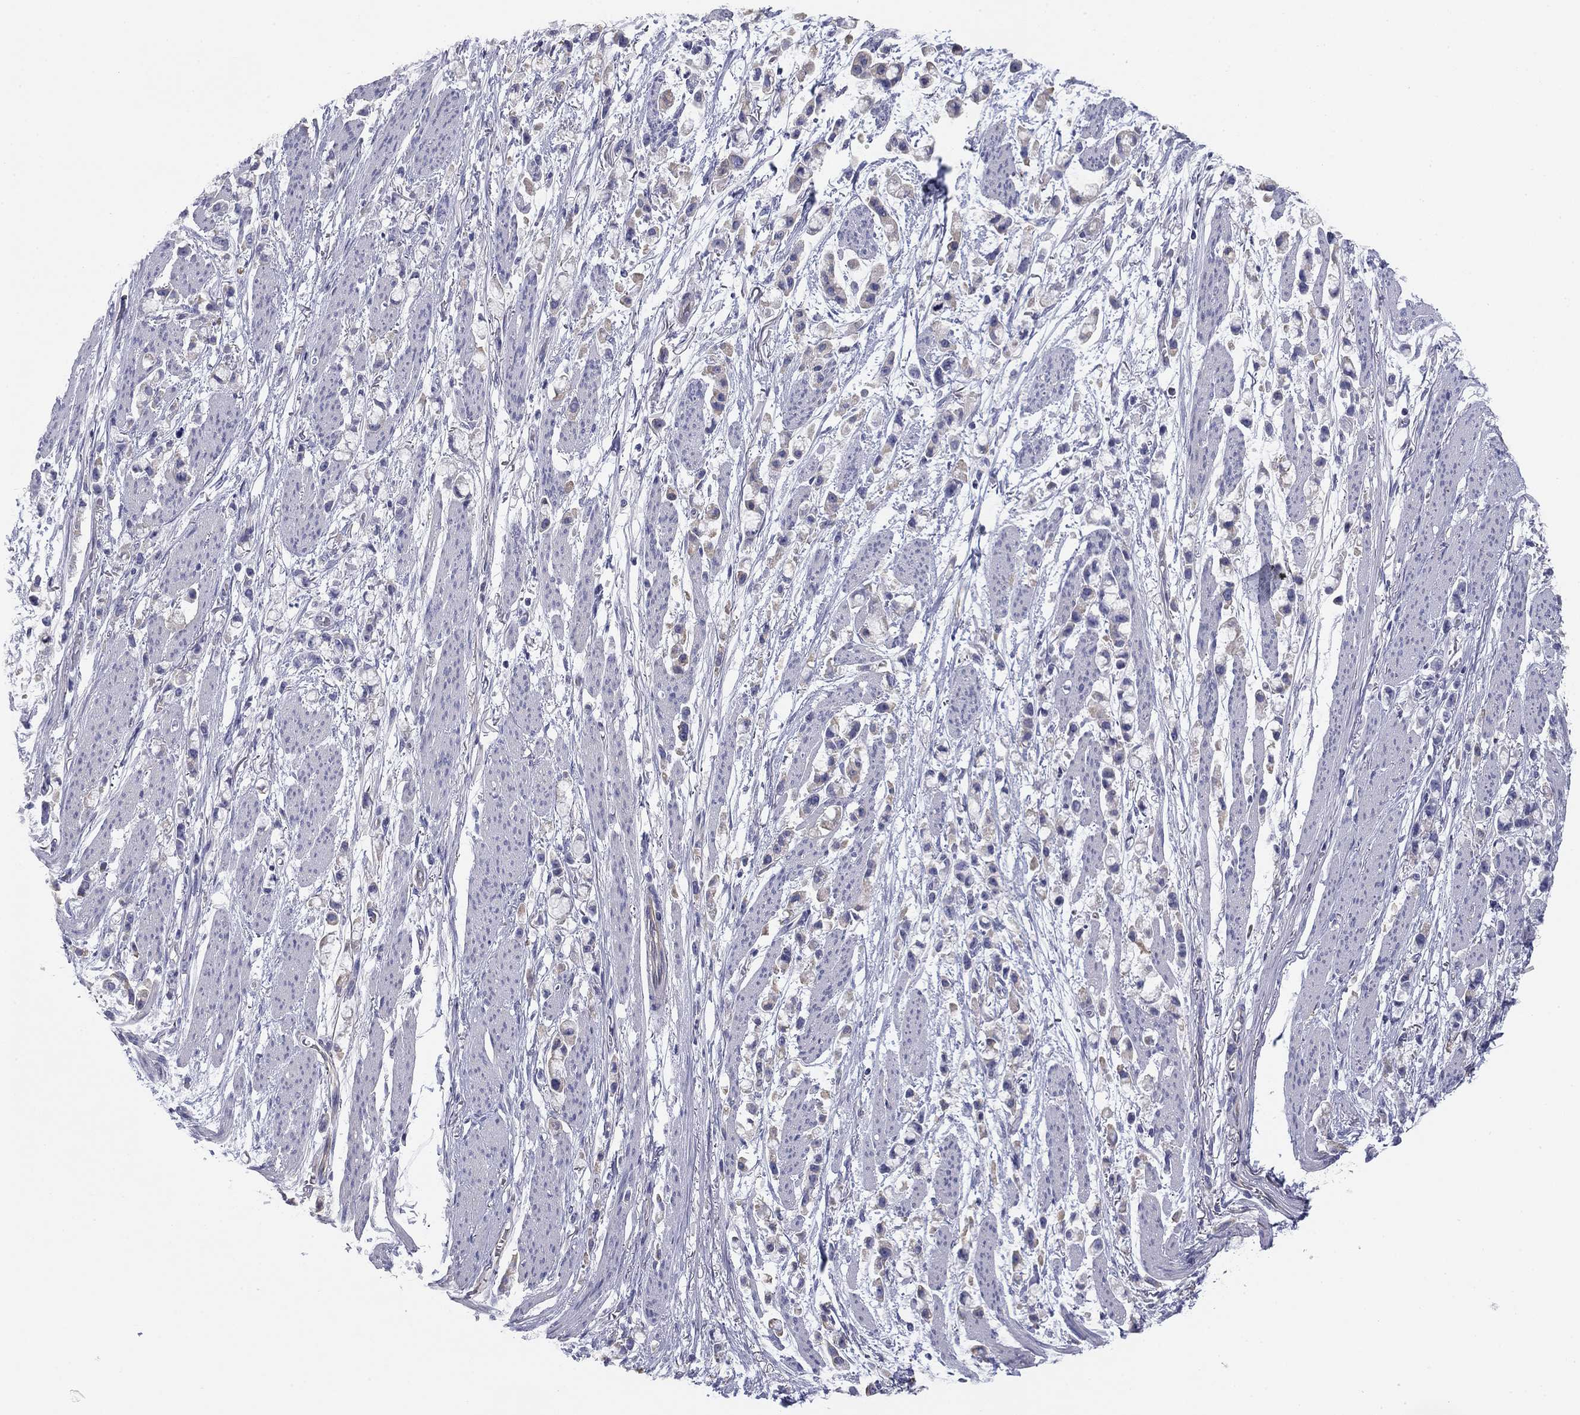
{"staining": {"intensity": "weak", "quantity": "25%-75%", "location": "cytoplasmic/membranous"}, "tissue": "stomach cancer", "cell_type": "Tumor cells", "image_type": "cancer", "snomed": [{"axis": "morphology", "description": "Adenocarcinoma, NOS"}, {"axis": "topography", "description": "Stomach"}], "caption": "A high-resolution photomicrograph shows immunohistochemistry (IHC) staining of stomach adenocarcinoma, which reveals weak cytoplasmic/membranous expression in about 25%-75% of tumor cells.", "gene": "SEPTIN3", "patient": {"sex": "female", "age": 81}}